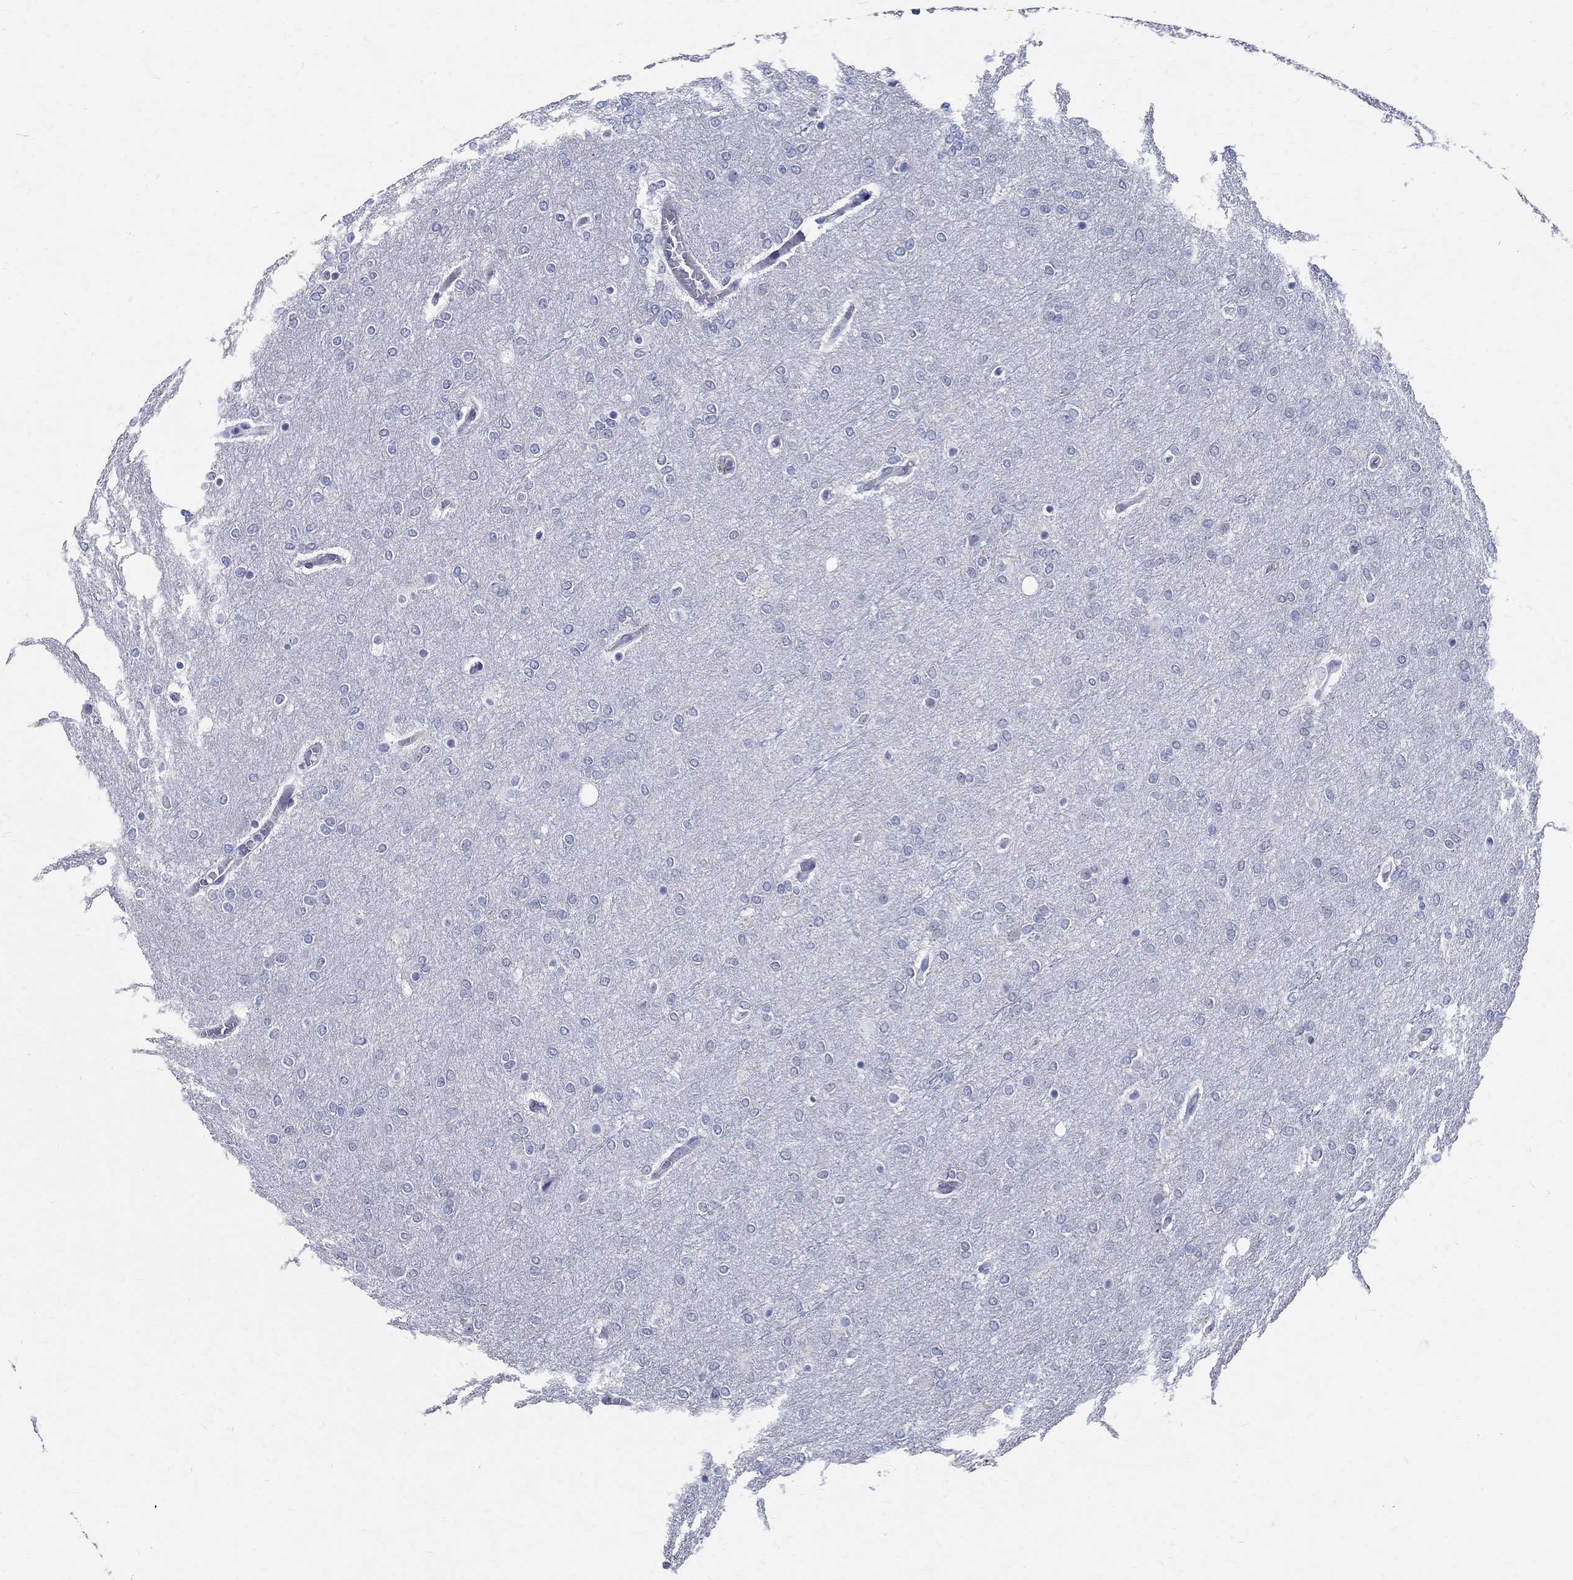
{"staining": {"intensity": "negative", "quantity": "none", "location": "none"}, "tissue": "glioma", "cell_type": "Tumor cells", "image_type": "cancer", "snomed": [{"axis": "morphology", "description": "Glioma, malignant, High grade"}, {"axis": "topography", "description": "Brain"}], "caption": "Tumor cells are negative for brown protein staining in glioma.", "gene": "TSPAN16", "patient": {"sex": "female", "age": 61}}